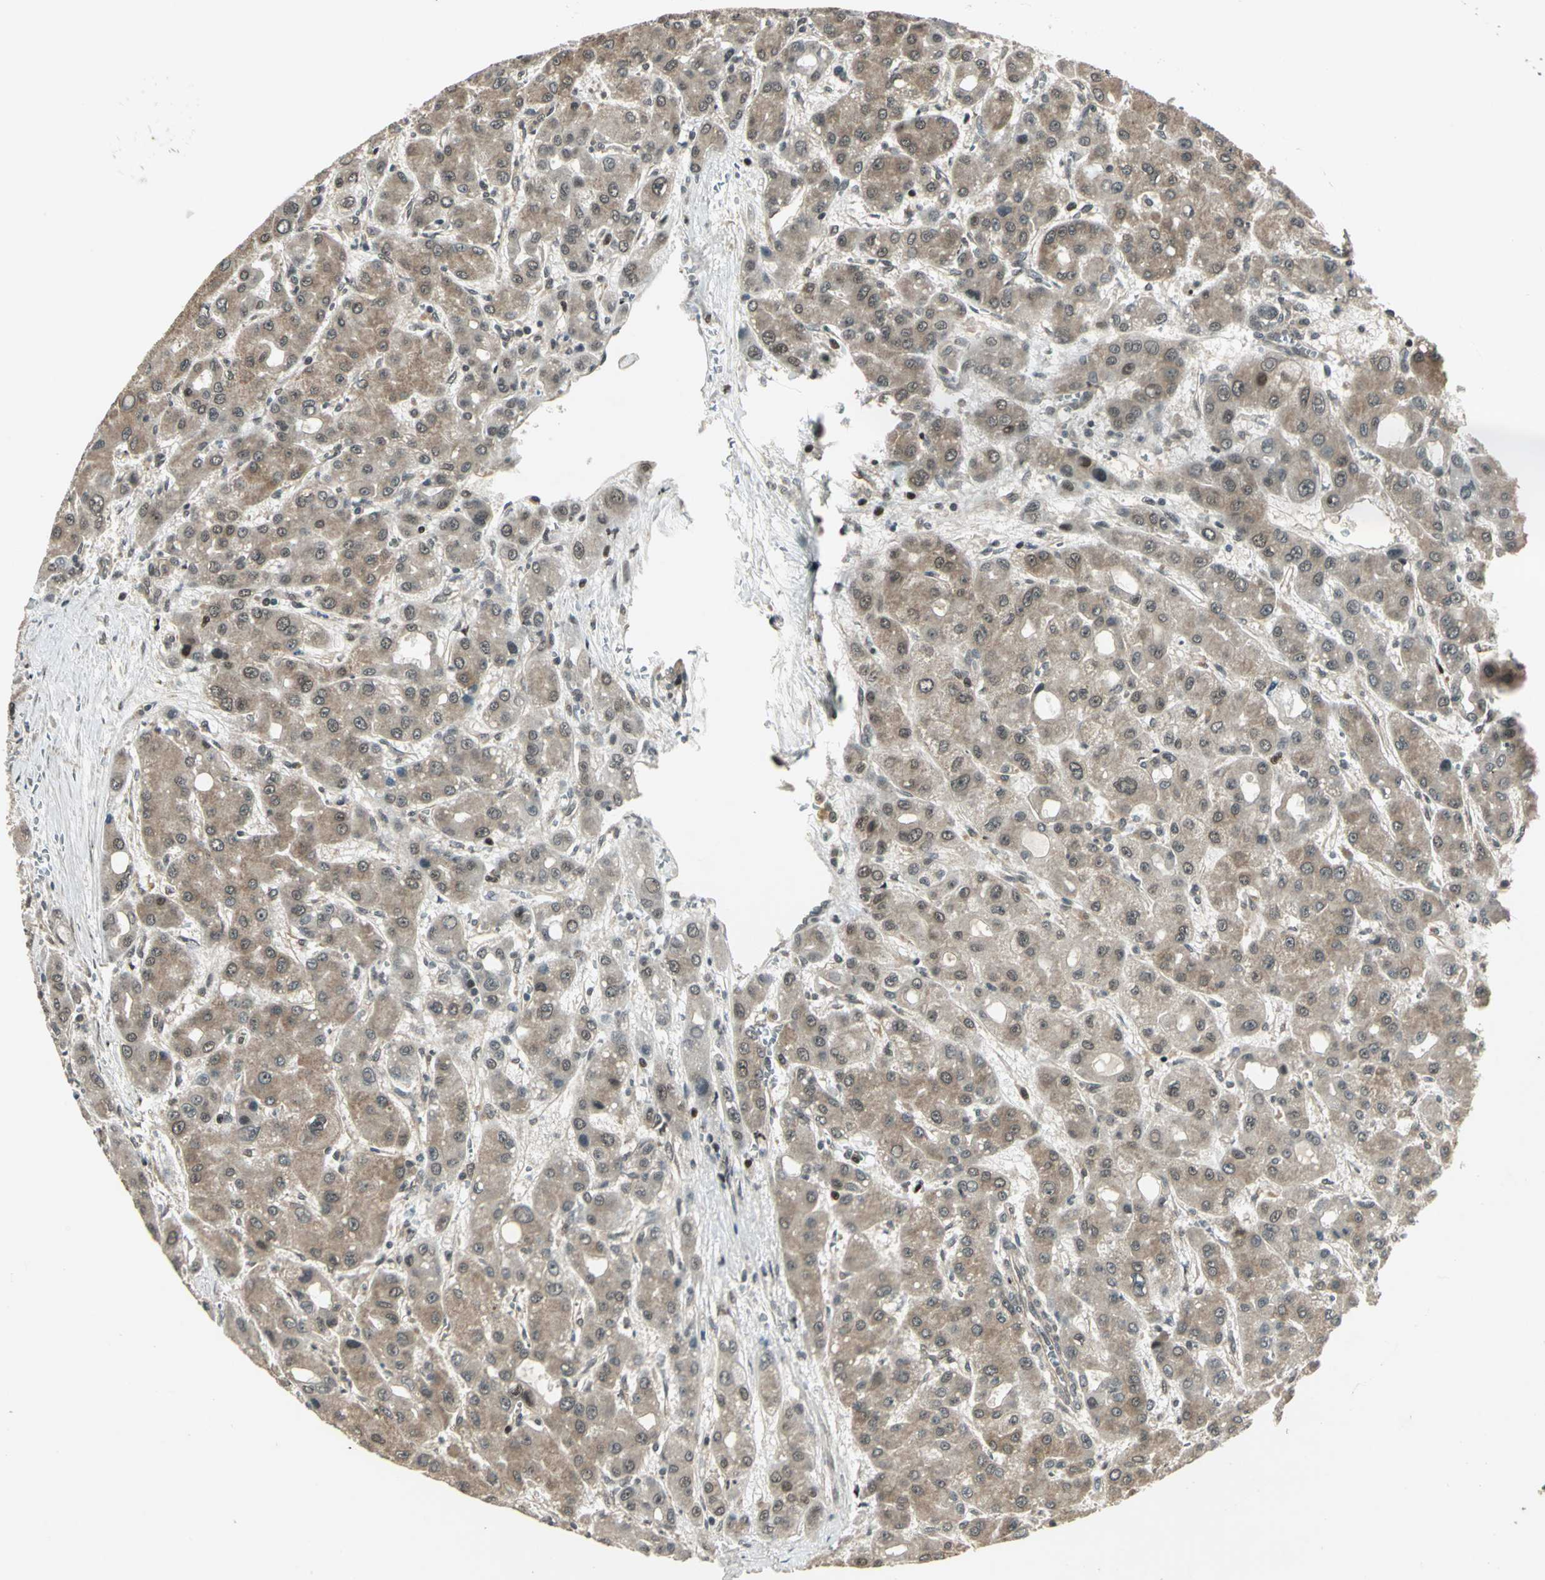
{"staining": {"intensity": "weak", "quantity": "25%-75%", "location": "cytoplasmic/membranous,nuclear"}, "tissue": "liver cancer", "cell_type": "Tumor cells", "image_type": "cancer", "snomed": [{"axis": "morphology", "description": "Carcinoma, Hepatocellular, NOS"}, {"axis": "topography", "description": "Liver"}], "caption": "A histopathology image of liver hepatocellular carcinoma stained for a protein demonstrates weak cytoplasmic/membranous and nuclear brown staining in tumor cells. The staining was performed using DAB, with brown indicating positive protein expression. Nuclei are stained blue with hematoxylin.", "gene": "PSMC3", "patient": {"sex": "male", "age": 55}}